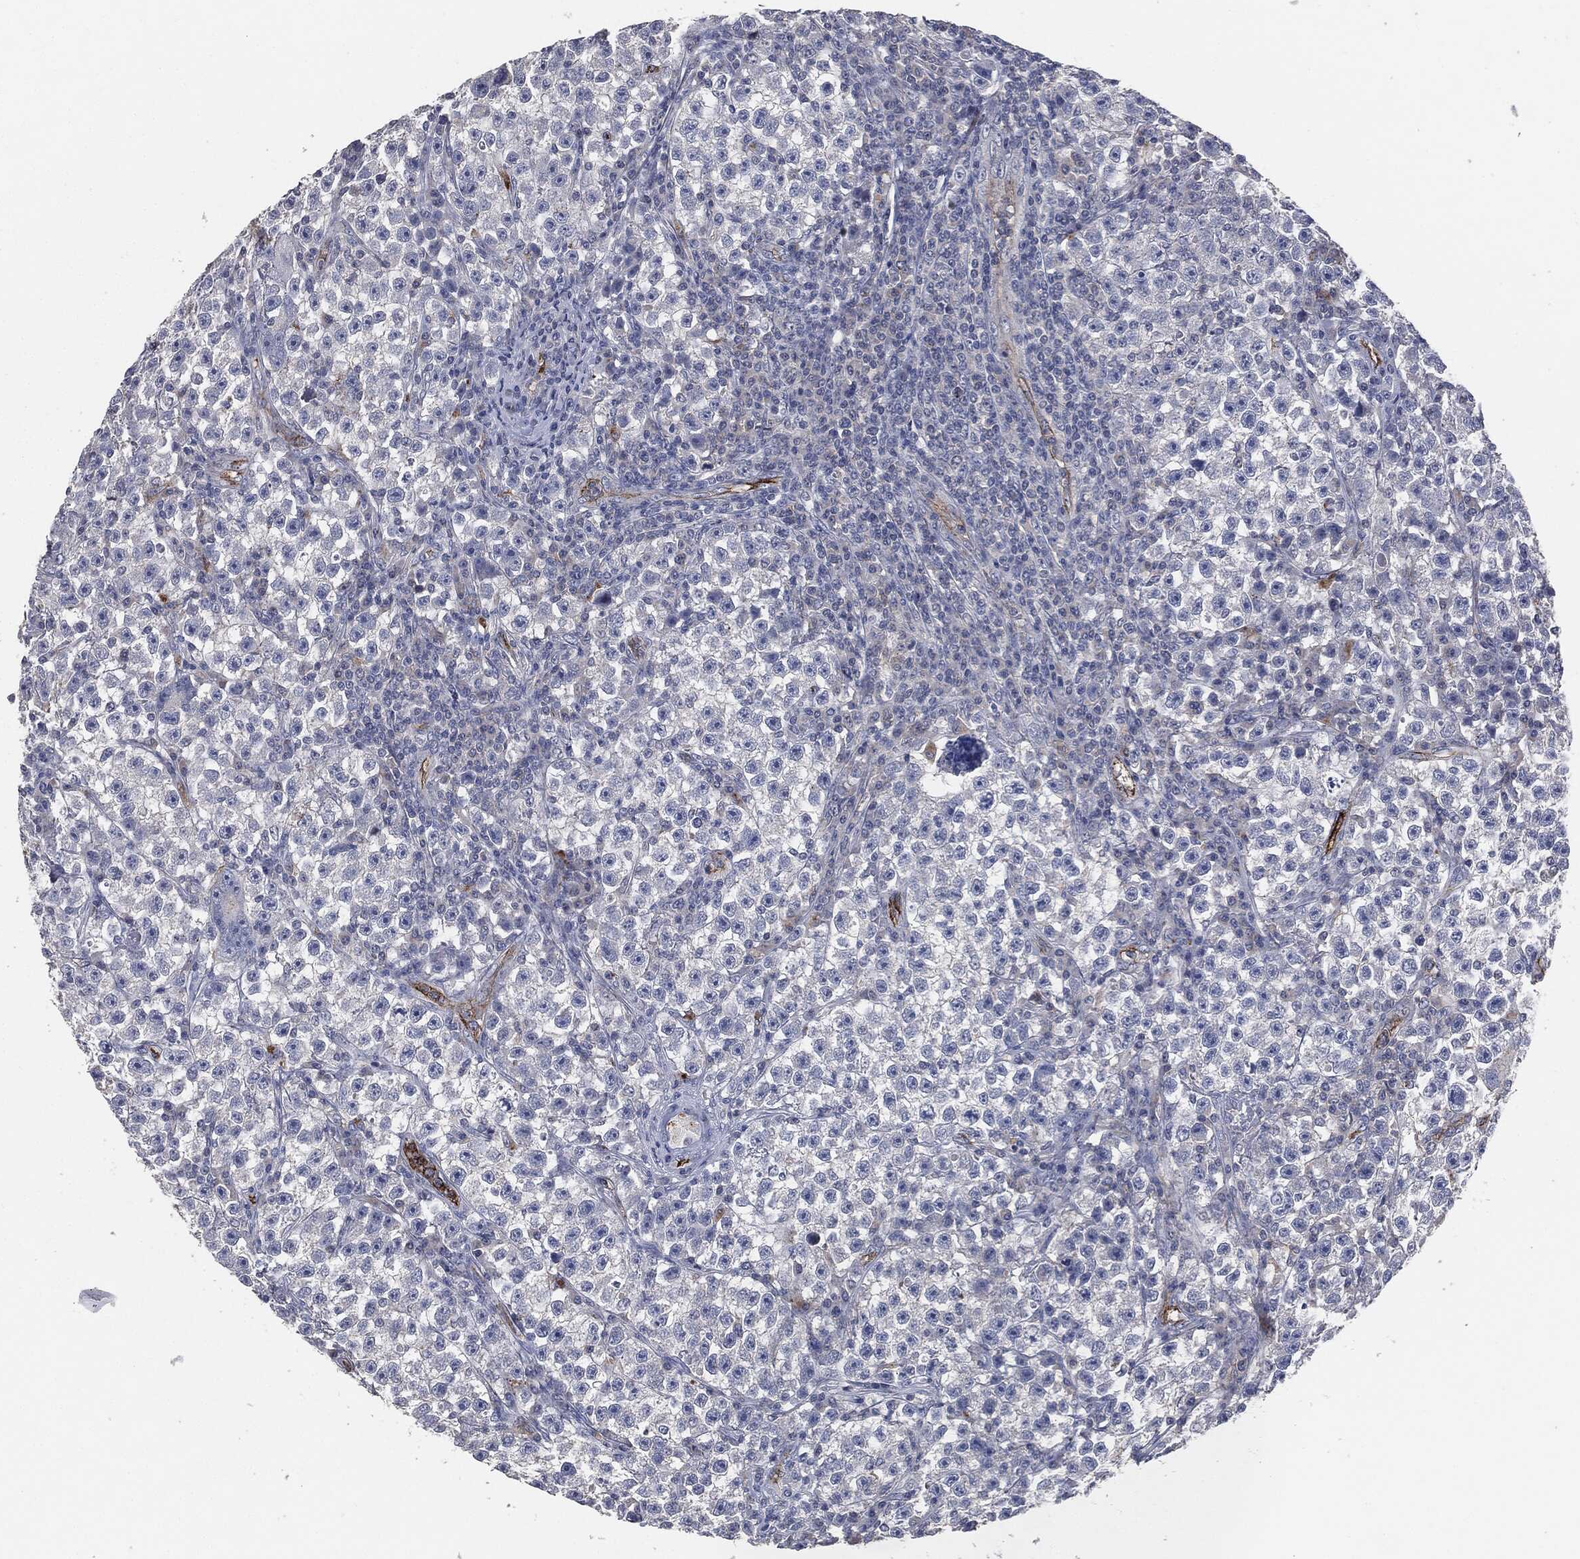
{"staining": {"intensity": "negative", "quantity": "none", "location": "none"}, "tissue": "testis cancer", "cell_type": "Tumor cells", "image_type": "cancer", "snomed": [{"axis": "morphology", "description": "Seminoma, NOS"}, {"axis": "topography", "description": "Testis"}], "caption": "IHC of human testis cancer reveals no staining in tumor cells.", "gene": "APOB", "patient": {"sex": "male", "age": 22}}